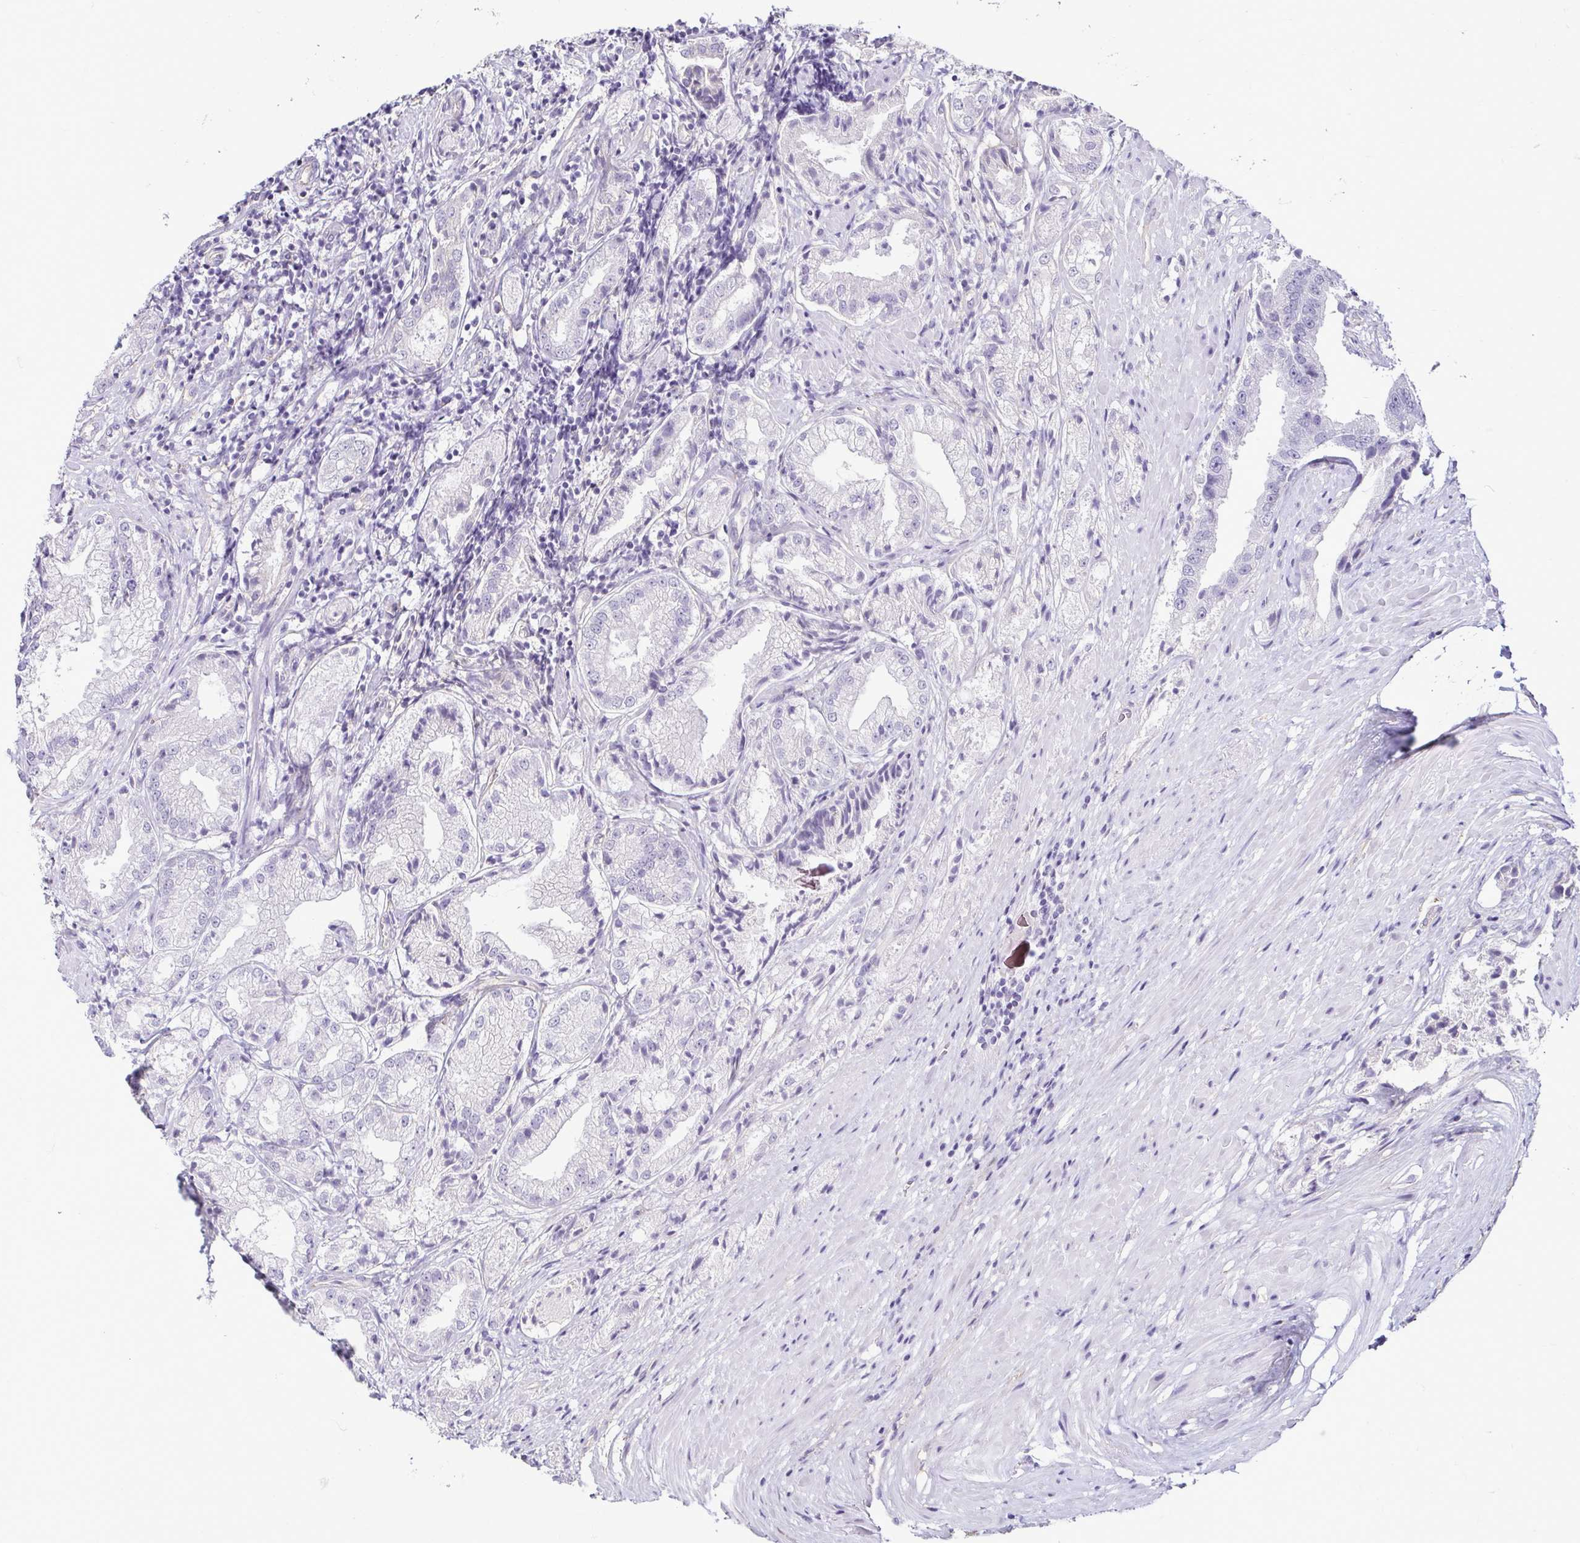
{"staining": {"intensity": "negative", "quantity": "none", "location": "none"}, "tissue": "prostate cancer", "cell_type": "Tumor cells", "image_type": "cancer", "snomed": [{"axis": "morphology", "description": "Adenocarcinoma, High grade"}, {"axis": "topography", "description": "Prostate"}], "caption": "The histopathology image shows no staining of tumor cells in prostate cancer (adenocarcinoma (high-grade)).", "gene": "CASP14", "patient": {"sex": "male", "age": 61}}